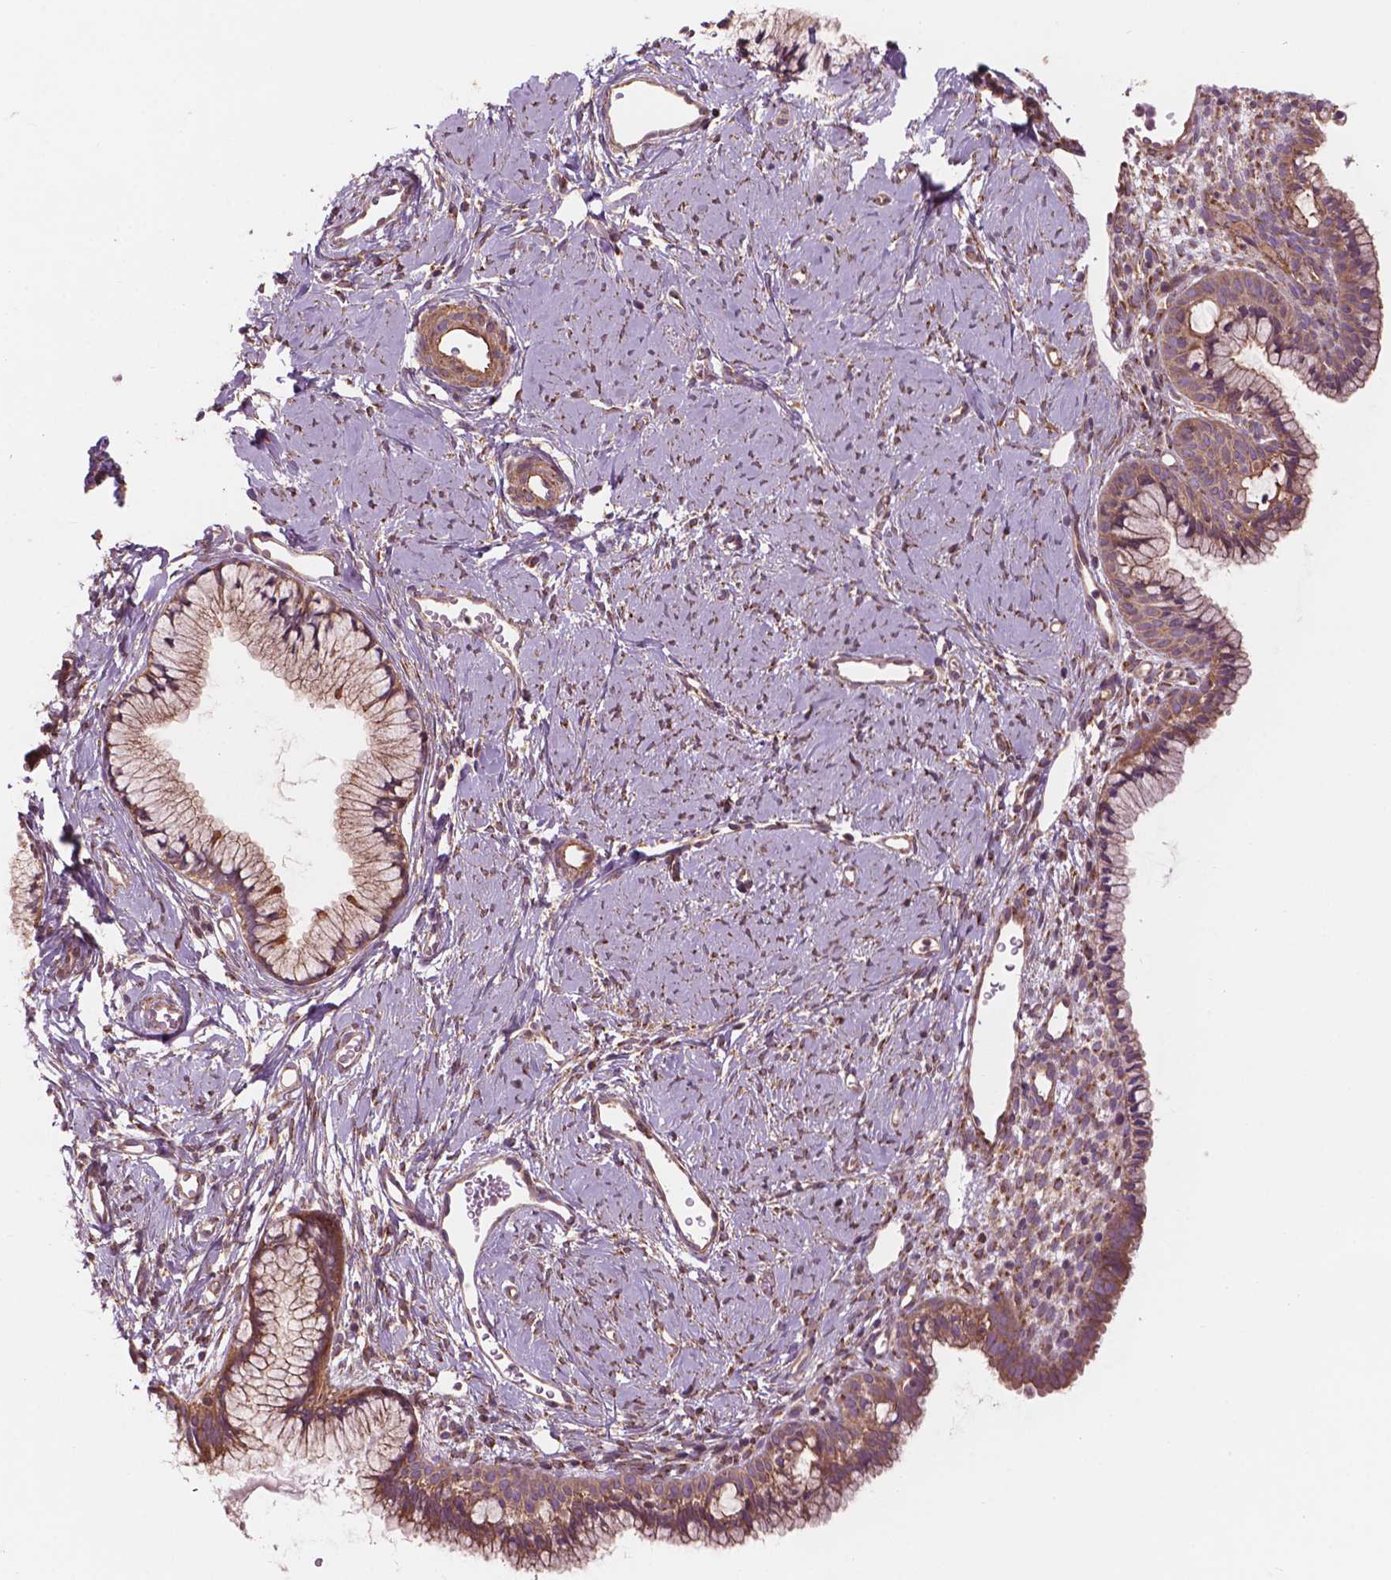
{"staining": {"intensity": "moderate", "quantity": "<25%", "location": "cytoplasmic/membranous"}, "tissue": "cervix", "cell_type": "Glandular cells", "image_type": "normal", "snomed": [{"axis": "morphology", "description": "Normal tissue, NOS"}, {"axis": "topography", "description": "Cervix"}], "caption": "A high-resolution image shows IHC staining of unremarkable cervix, which demonstrates moderate cytoplasmic/membranous expression in about <25% of glandular cells. The staining was performed using DAB to visualize the protein expression in brown, while the nuclei were stained in blue with hematoxylin (Magnification: 20x).", "gene": "SURF4", "patient": {"sex": "female", "age": 40}}